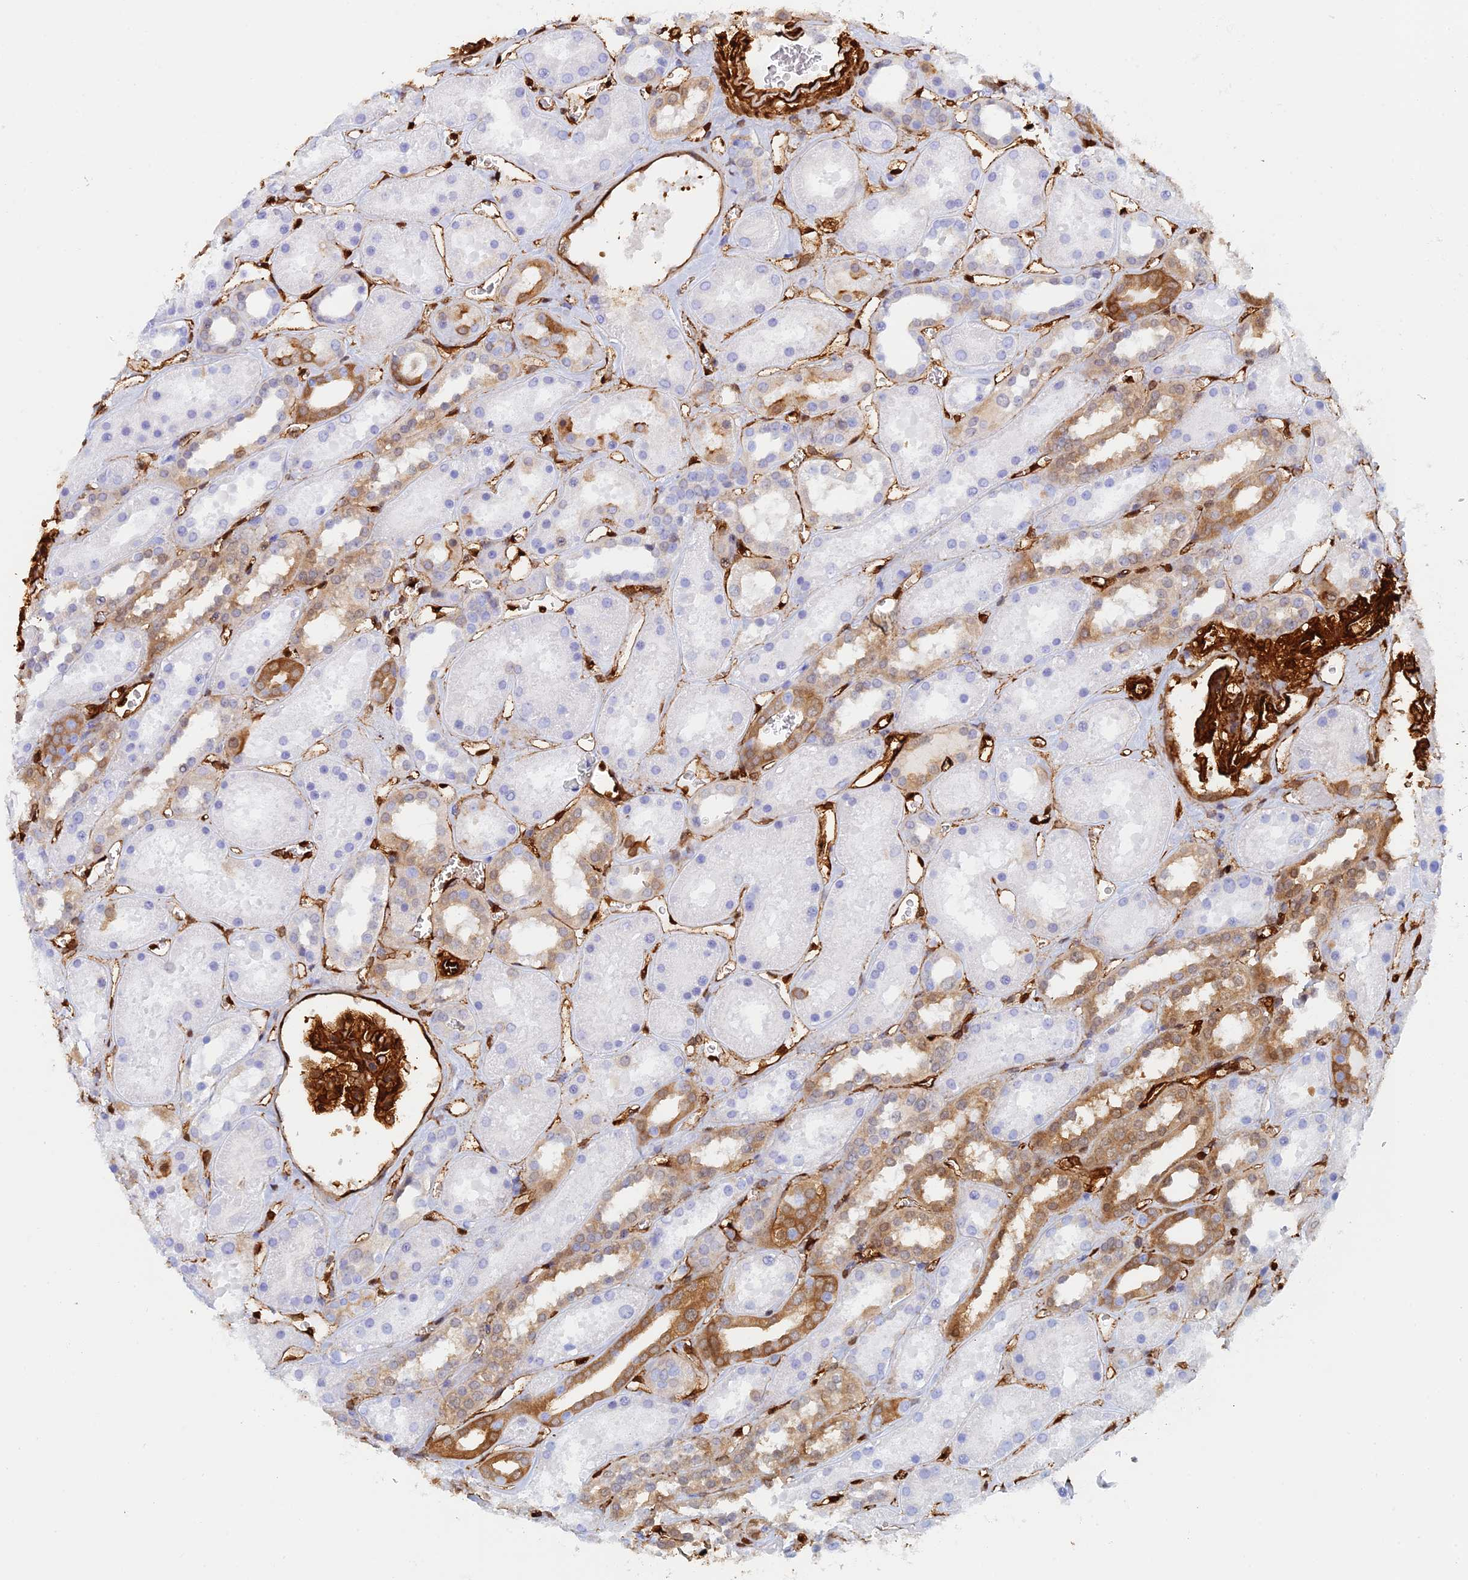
{"staining": {"intensity": "strong", "quantity": ">75%", "location": "cytoplasmic/membranous"}, "tissue": "kidney", "cell_type": "Cells in glomeruli", "image_type": "normal", "snomed": [{"axis": "morphology", "description": "Normal tissue, NOS"}, {"axis": "topography", "description": "Kidney"}], "caption": "The image displays a brown stain indicating the presence of a protein in the cytoplasmic/membranous of cells in glomeruli in kidney. (Stains: DAB (3,3'-diaminobenzidine) in brown, nuclei in blue, Microscopy: brightfield microscopy at high magnification).", "gene": "CRIP2", "patient": {"sex": "female", "age": 41}}